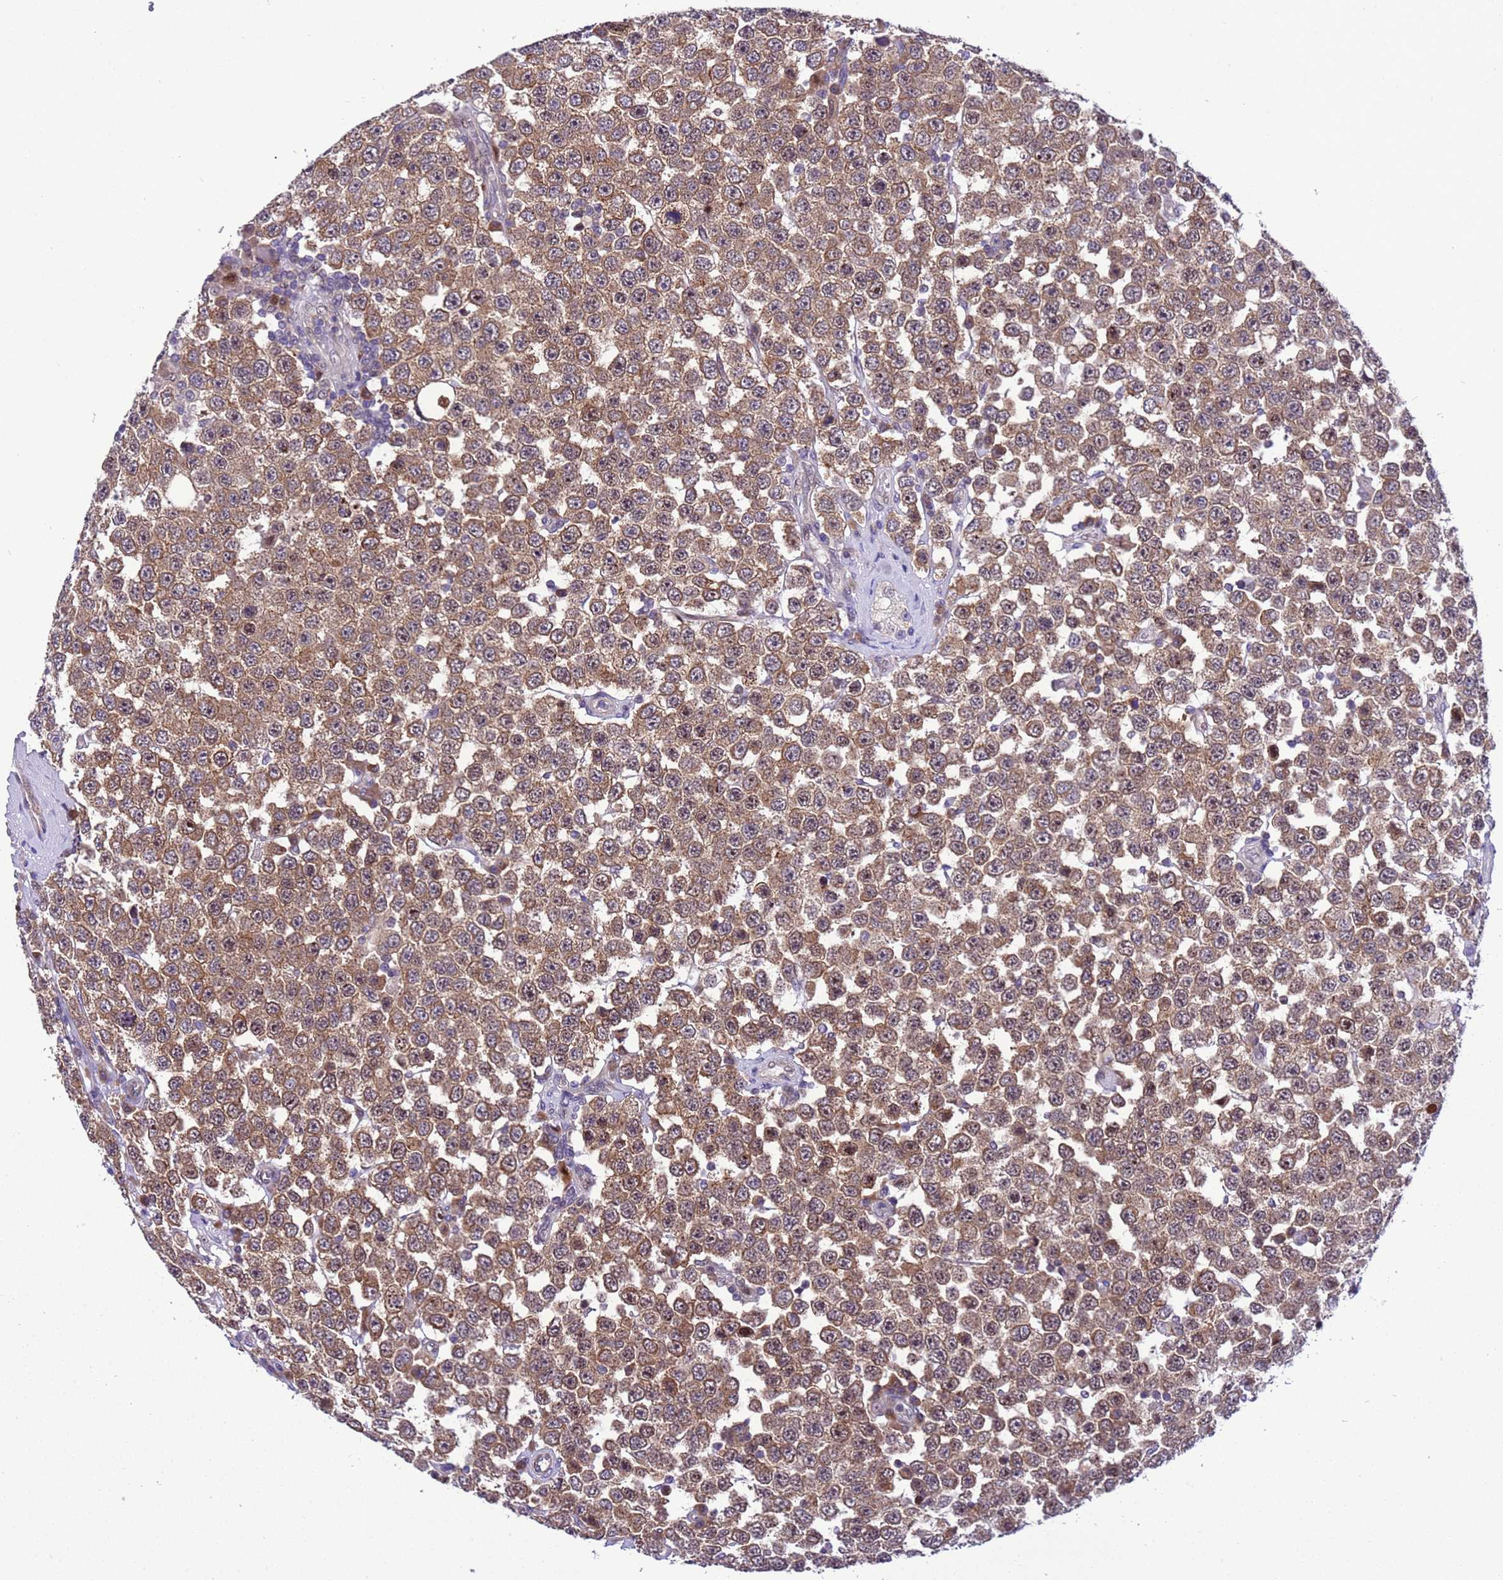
{"staining": {"intensity": "moderate", "quantity": ">75%", "location": "cytoplasmic/membranous"}, "tissue": "testis cancer", "cell_type": "Tumor cells", "image_type": "cancer", "snomed": [{"axis": "morphology", "description": "Seminoma, NOS"}, {"axis": "topography", "description": "Testis"}], "caption": "There is medium levels of moderate cytoplasmic/membranous positivity in tumor cells of testis cancer, as demonstrated by immunohistochemical staining (brown color).", "gene": "RASD1", "patient": {"sex": "male", "age": 28}}